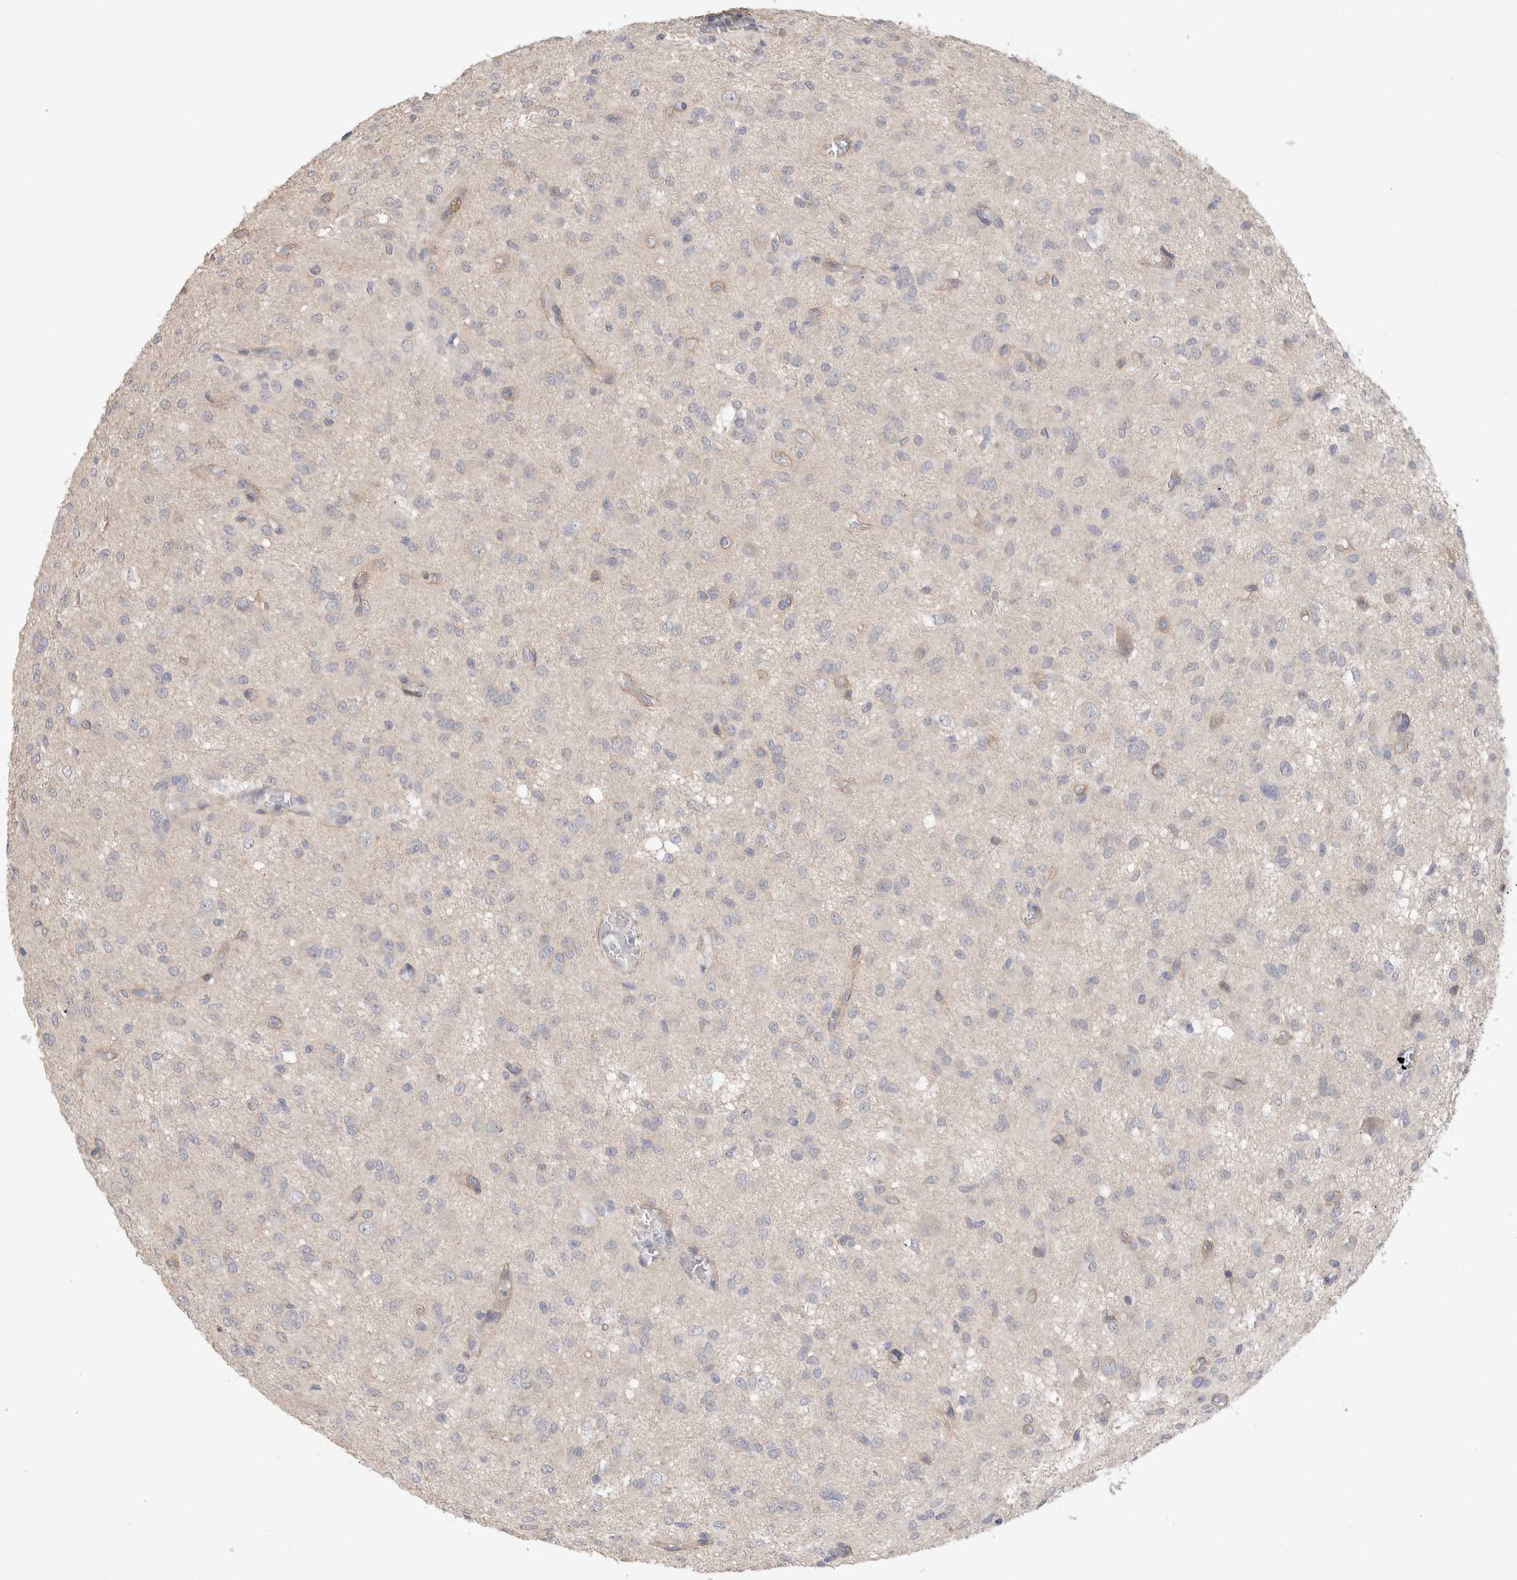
{"staining": {"intensity": "negative", "quantity": "none", "location": "none"}, "tissue": "glioma", "cell_type": "Tumor cells", "image_type": "cancer", "snomed": [{"axis": "morphology", "description": "Glioma, malignant, High grade"}, {"axis": "topography", "description": "Brain"}], "caption": "Human glioma stained for a protein using immunohistochemistry displays no positivity in tumor cells.", "gene": "DMD", "patient": {"sex": "female", "age": 59}}